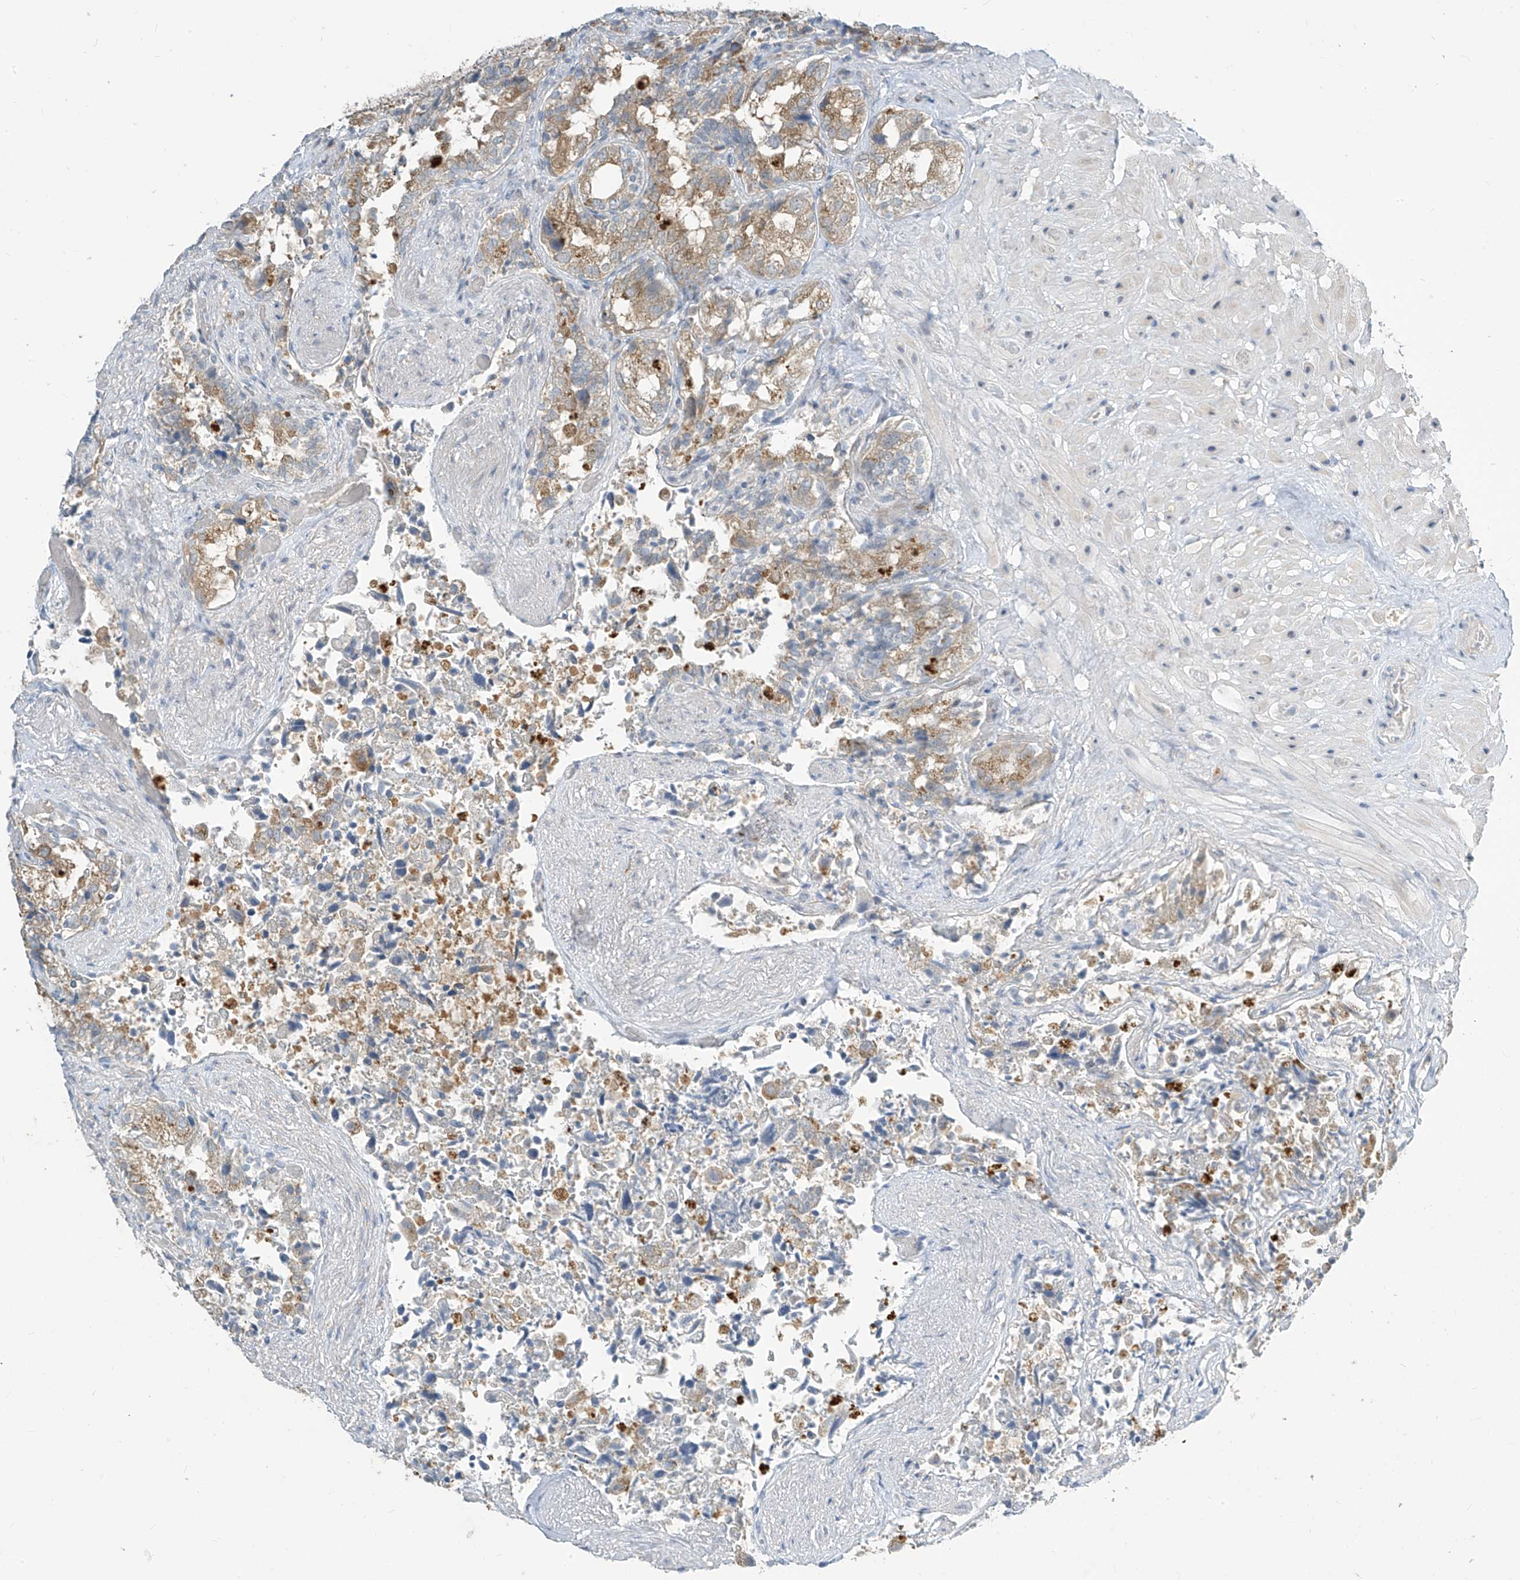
{"staining": {"intensity": "moderate", "quantity": ">75%", "location": "cytoplasmic/membranous"}, "tissue": "seminal vesicle", "cell_type": "Glandular cells", "image_type": "normal", "snomed": [{"axis": "morphology", "description": "Normal tissue, NOS"}, {"axis": "topography", "description": "Seminal veicle"}, {"axis": "topography", "description": "Peripheral nerve tissue"}], "caption": "Immunohistochemistry (IHC) of benign seminal vesicle displays medium levels of moderate cytoplasmic/membranous expression in about >75% of glandular cells. (IHC, brightfield microscopy, high magnification).", "gene": "PARVG", "patient": {"sex": "male", "age": 63}}